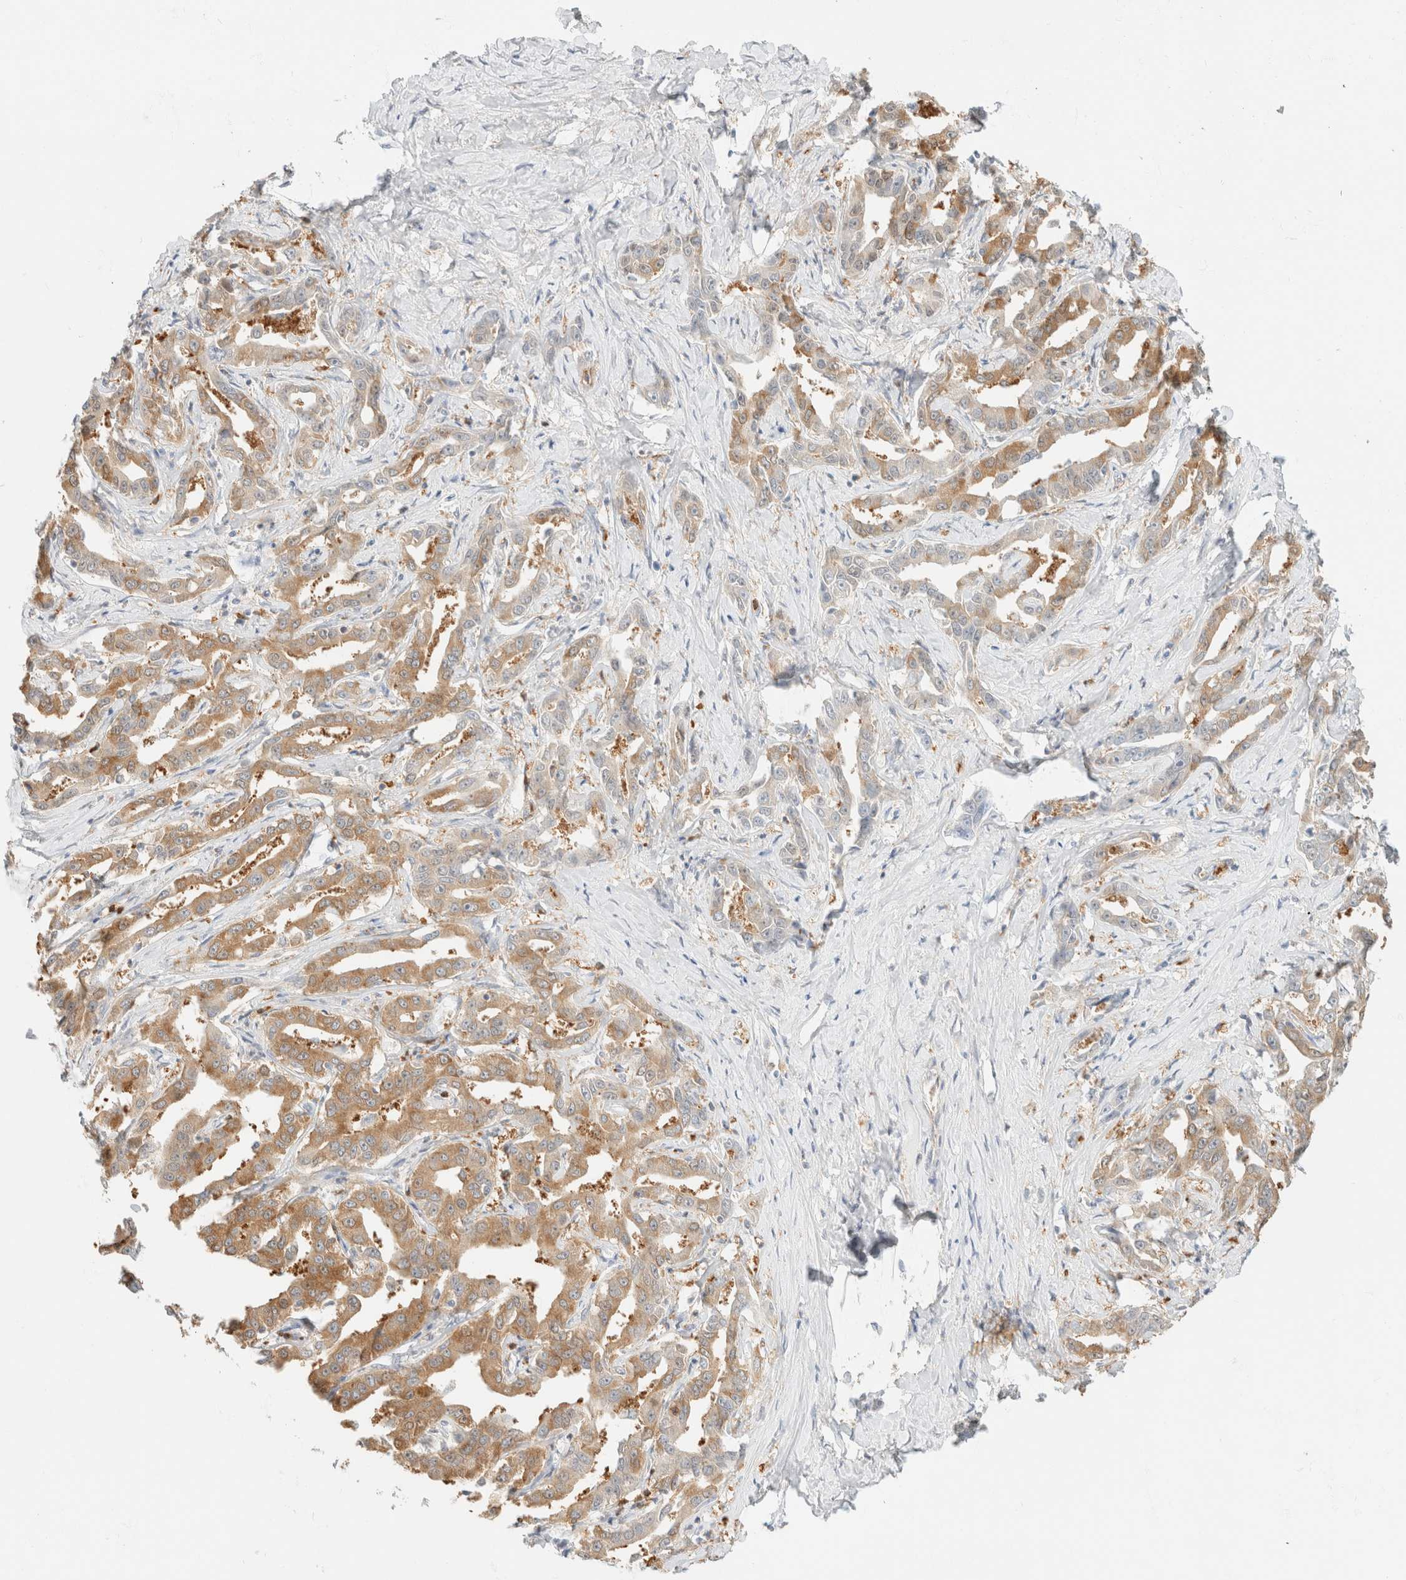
{"staining": {"intensity": "moderate", "quantity": ">75%", "location": "cytoplasmic/membranous"}, "tissue": "liver cancer", "cell_type": "Tumor cells", "image_type": "cancer", "snomed": [{"axis": "morphology", "description": "Cholangiocarcinoma"}, {"axis": "topography", "description": "Liver"}], "caption": "IHC image of neoplastic tissue: liver cancer (cholangiocarcinoma) stained using immunohistochemistry reveals medium levels of moderate protein expression localized specifically in the cytoplasmic/membranous of tumor cells, appearing as a cytoplasmic/membranous brown color.", "gene": "GPI", "patient": {"sex": "male", "age": 59}}